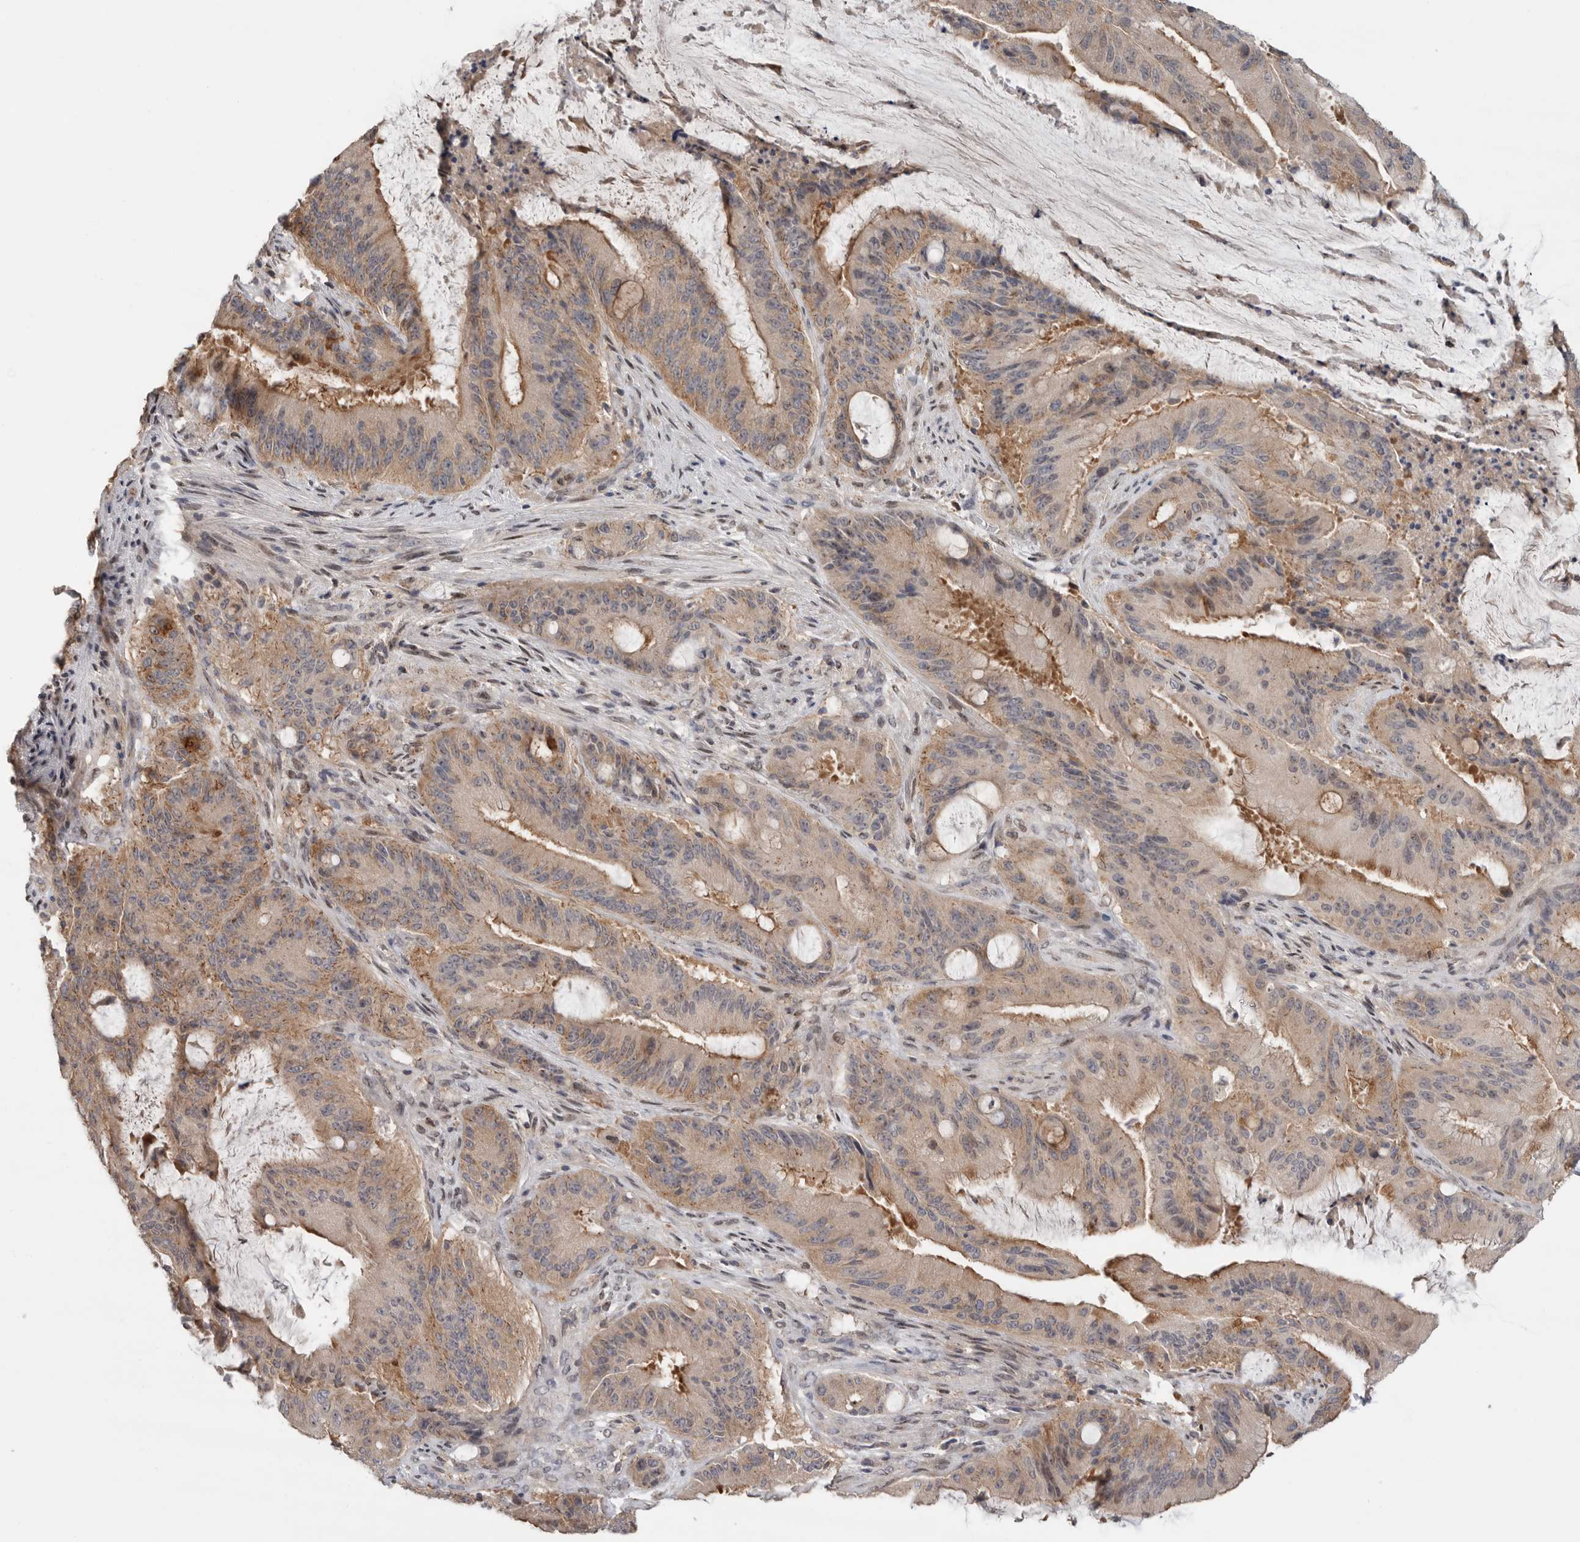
{"staining": {"intensity": "weak", "quantity": ">75%", "location": "cytoplasmic/membranous"}, "tissue": "liver cancer", "cell_type": "Tumor cells", "image_type": "cancer", "snomed": [{"axis": "morphology", "description": "Normal tissue, NOS"}, {"axis": "morphology", "description": "Cholangiocarcinoma"}, {"axis": "topography", "description": "Liver"}, {"axis": "topography", "description": "Peripheral nerve tissue"}], "caption": "This histopathology image reveals IHC staining of liver cholangiocarcinoma, with low weak cytoplasmic/membranous positivity in approximately >75% of tumor cells.", "gene": "KLK5", "patient": {"sex": "female", "age": 73}}